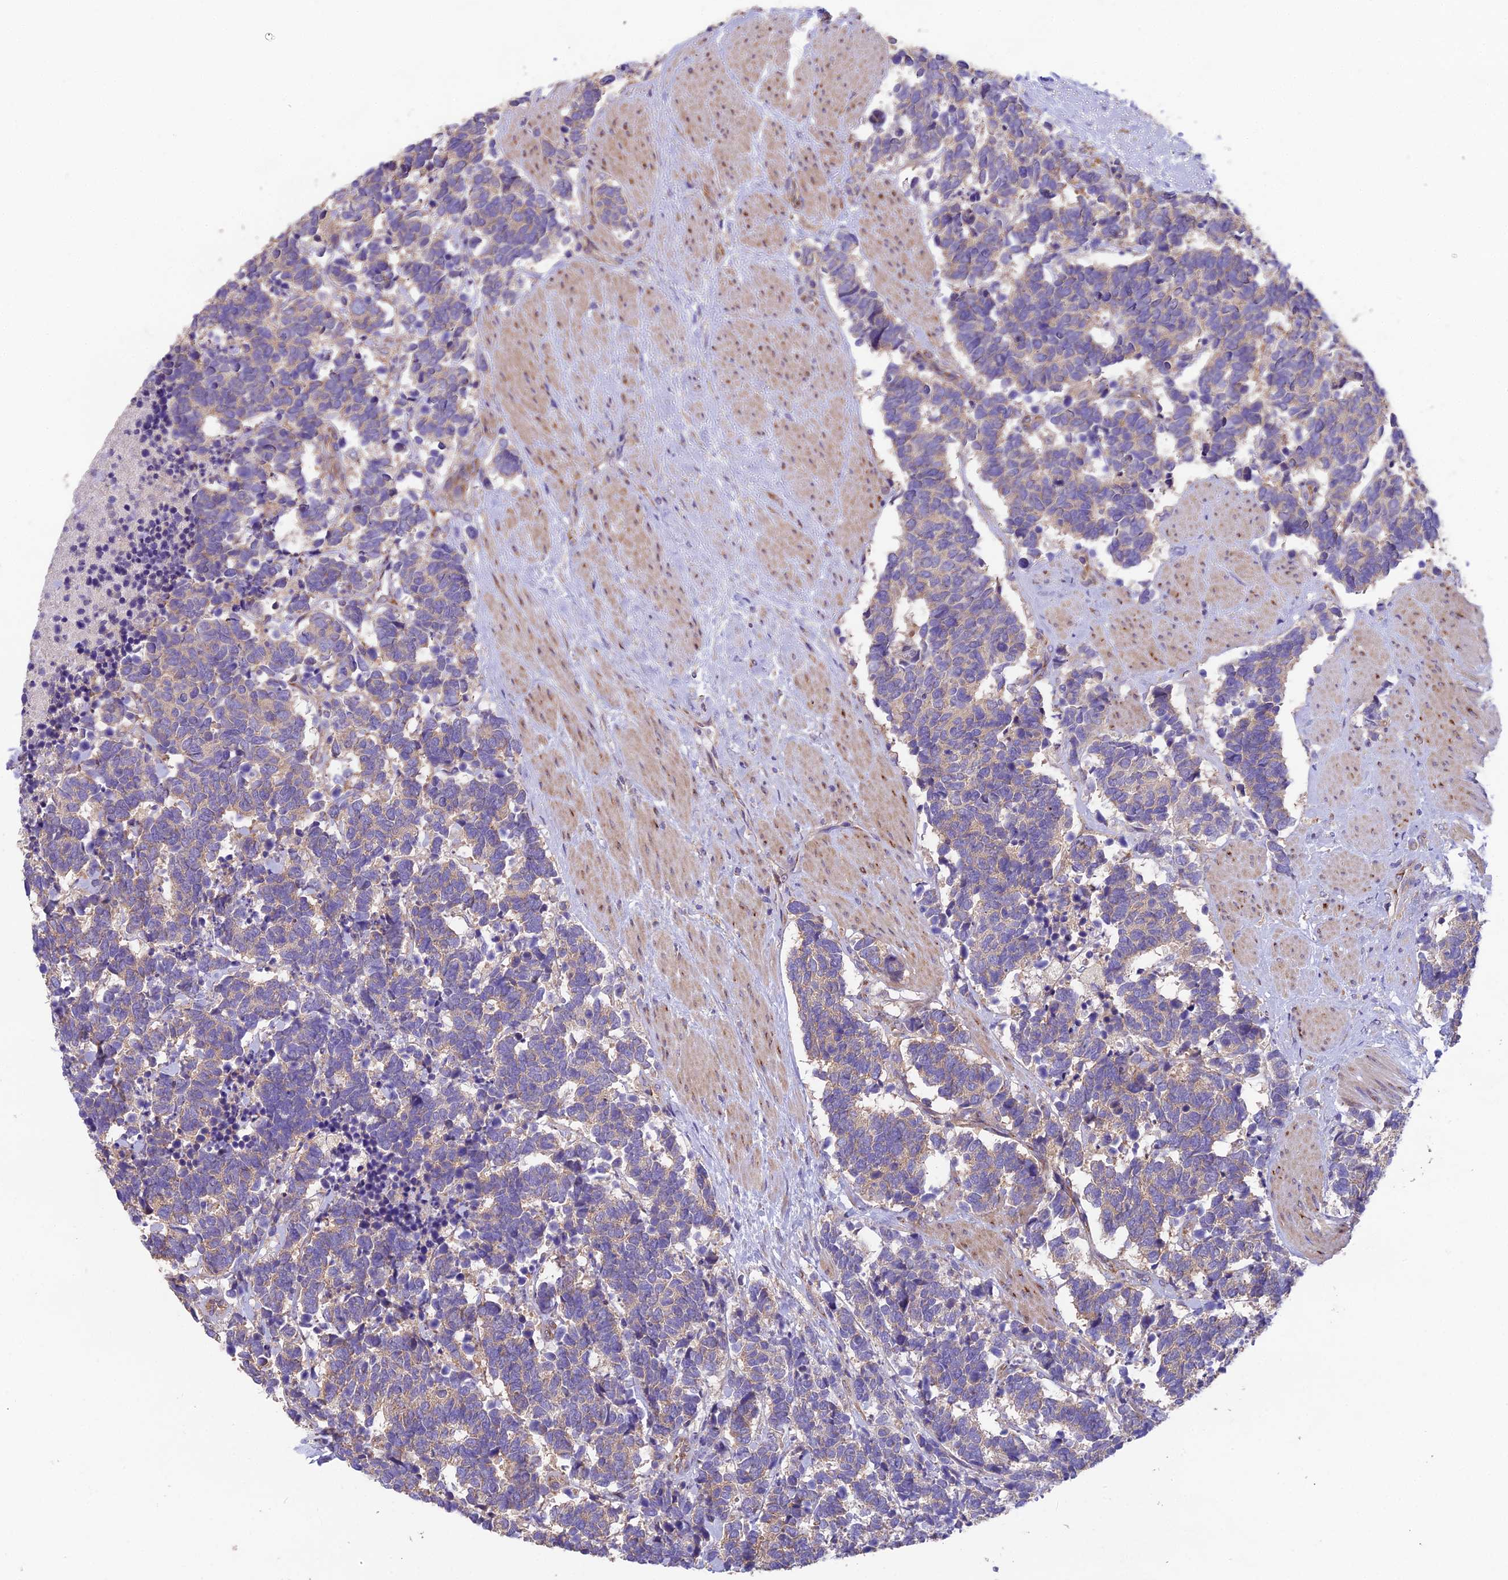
{"staining": {"intensity": "weak", "quantity": ">75%", "location": "cytoplasmic/membranous"}, "tissue": "carcinoid", "cell_type": "Tumor cells", "image_type": "cancer", "snomed": [{"axis": "morphology", "description": "Carcinoma, NOS"}, {"axis": "morphology", "description": "Carcinoid, malignant, NOS"}, {"axis": "topography", "description": "Prostate"}], "caption": "IHC staining of carcinoid, which exhibits low levels of weak cytoplasmic/membranous staining in approximately >75% of tumor cells indicating weak cytoplasmic/membranous protein positivity. The staining was performed using DAB (brown) for protein detection and nuclei were counterstained in hematoxylin (blue).", "gene": "BLOC1S4", "patient": {"sex": "male", "age": 57}}